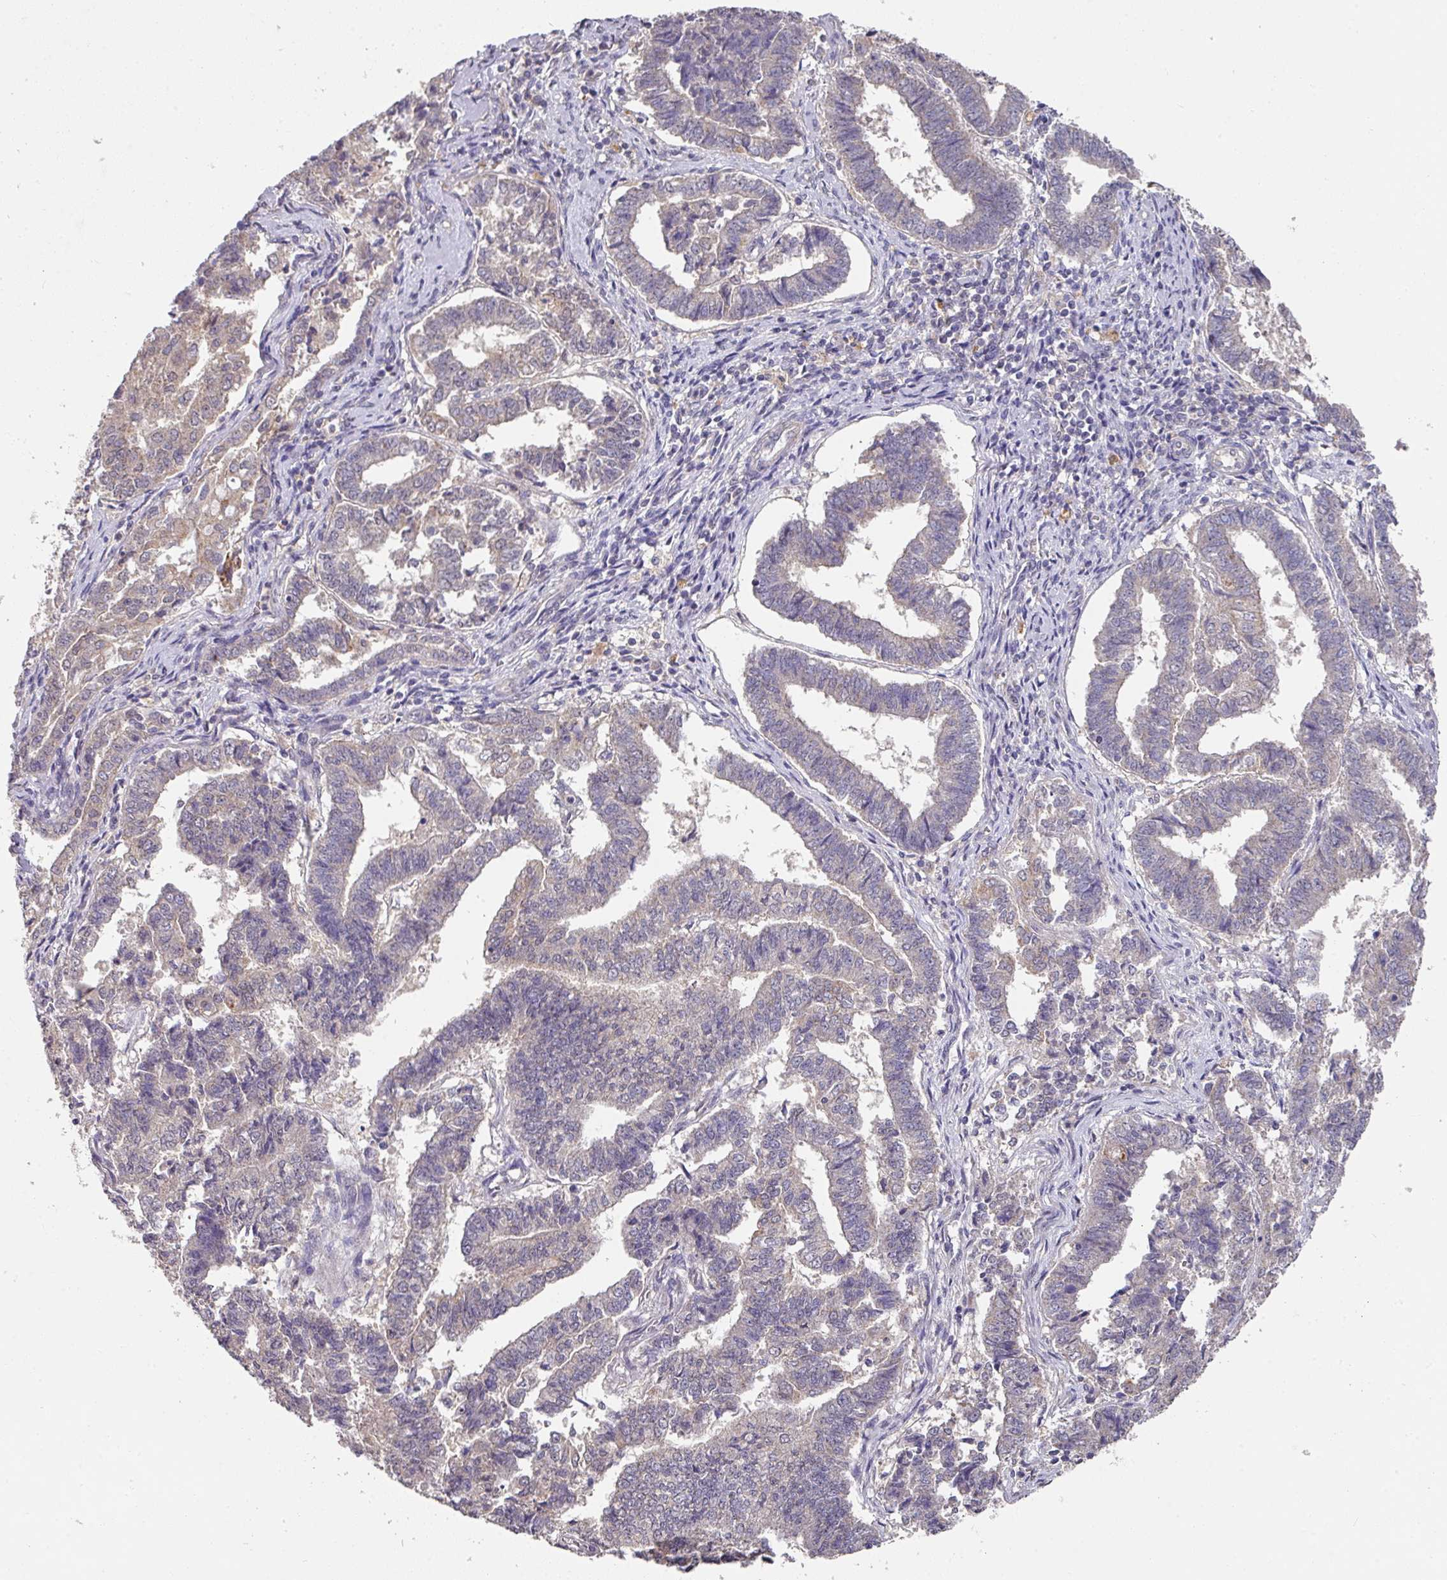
{"staining": {"intensity": "weak", "quantity": "<25%", "location": "cytoplasmic/membranous"}, "tissue": "endometrial cancer", "cell_type": "Tumor cells", "image_type": "cancer", "snomed": [{"axis": "morphology", "description": "Adenocarcinoma, NOS"}, {"axis": "topography", "description": "Endometrium"}], "caption": "The photomicrograph displays no staining of tumor cells in endometrial cancer.", "gene": "EXTL3", "patient": {"sex": "female", "age": 72}}